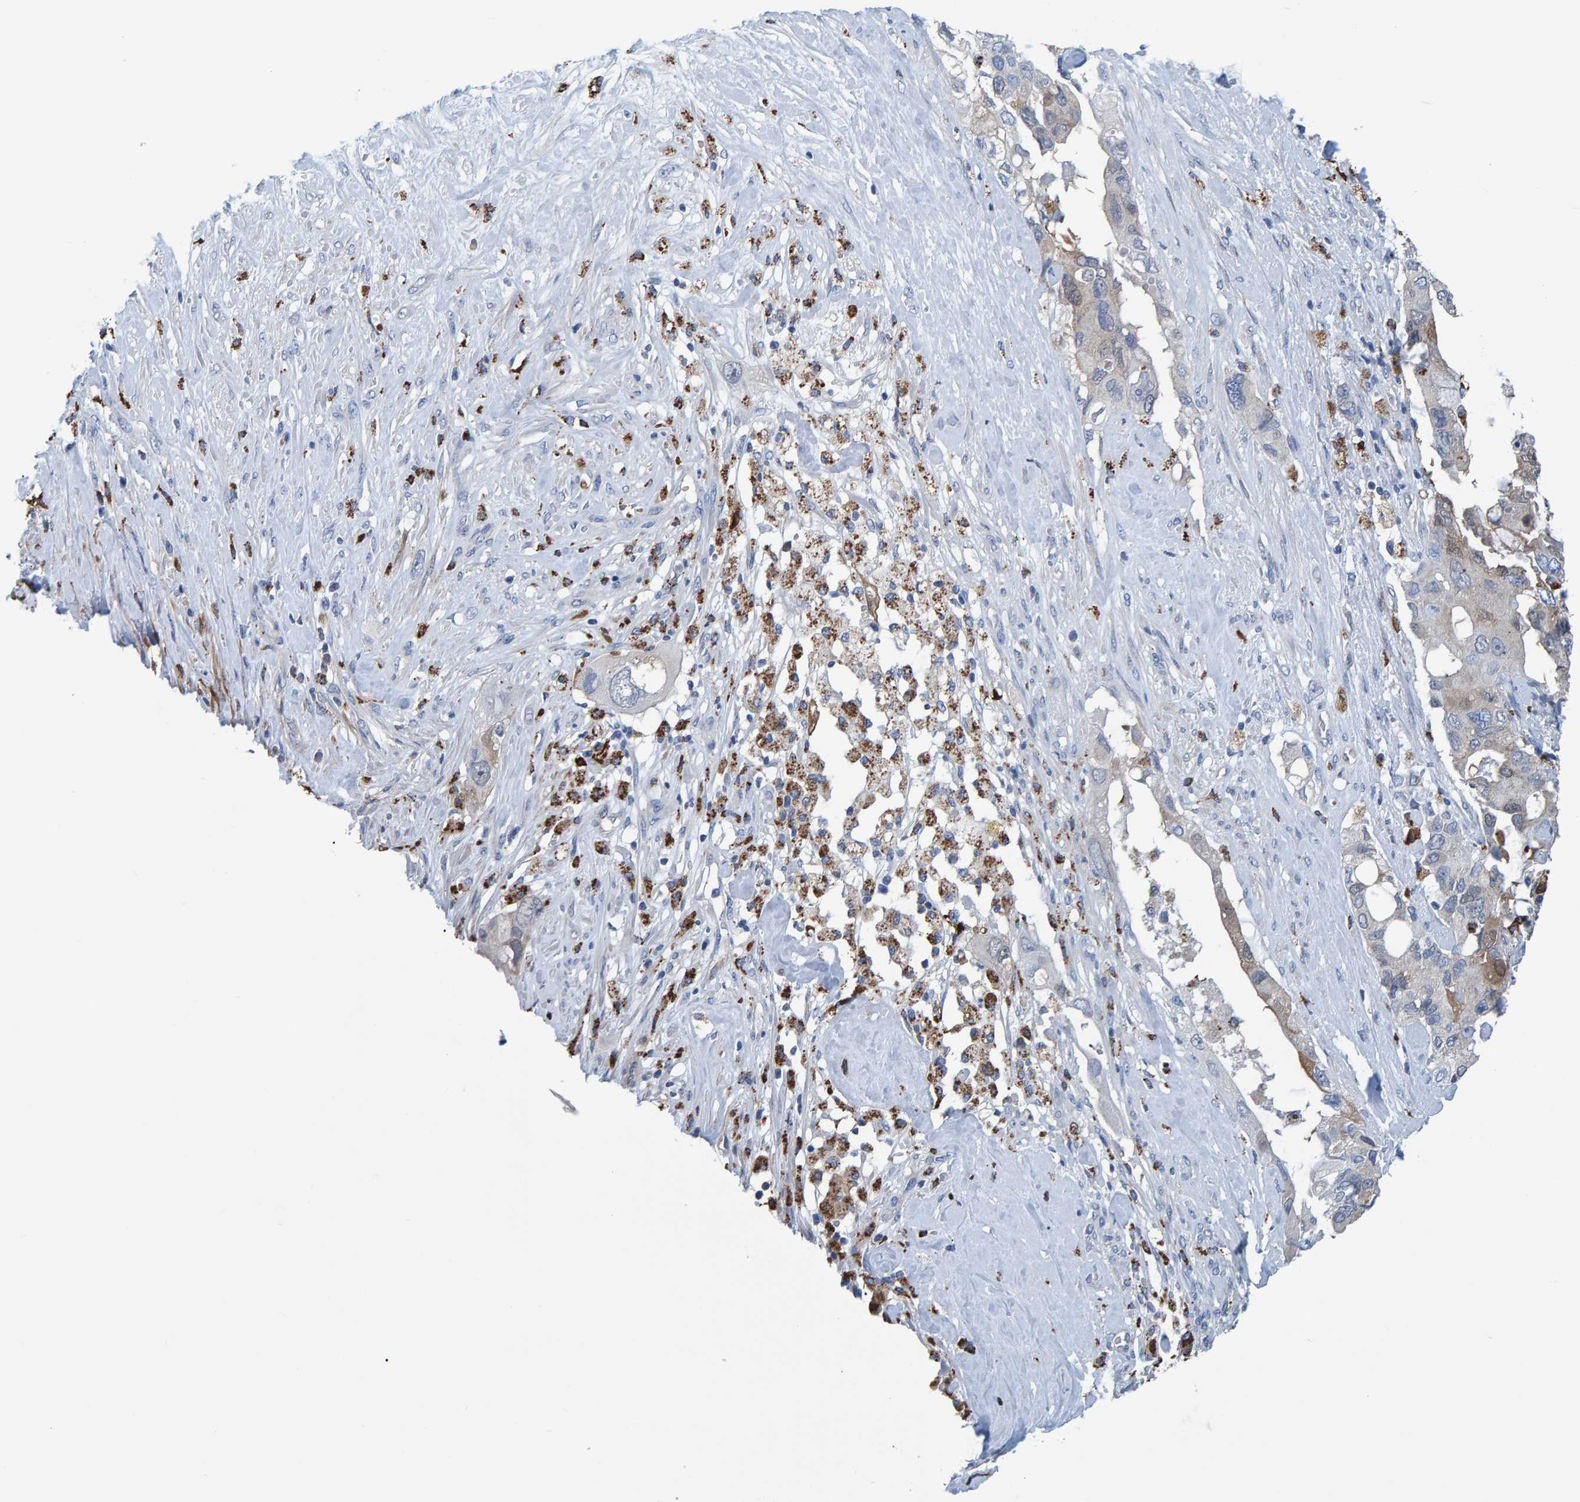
{"staining": {"intensity": "negative", "quantity": "none", "location": "none"}, "tissue": "pancreatic cancer", "cell_type": "Tumor cells", "image_type": "cancer", "snomed": [{"axis": "morphology", "description": "Adenocarcinoma, NOS"}, {"axis": "topography", "description": "Pancreas"}], "caption": "The histopathology image demonstrates no significant positivity in tumor cells of adenocarcinoma (pancreatic).", "gene": "IDO1", "patient": {"sex": "female", "age": 56}}